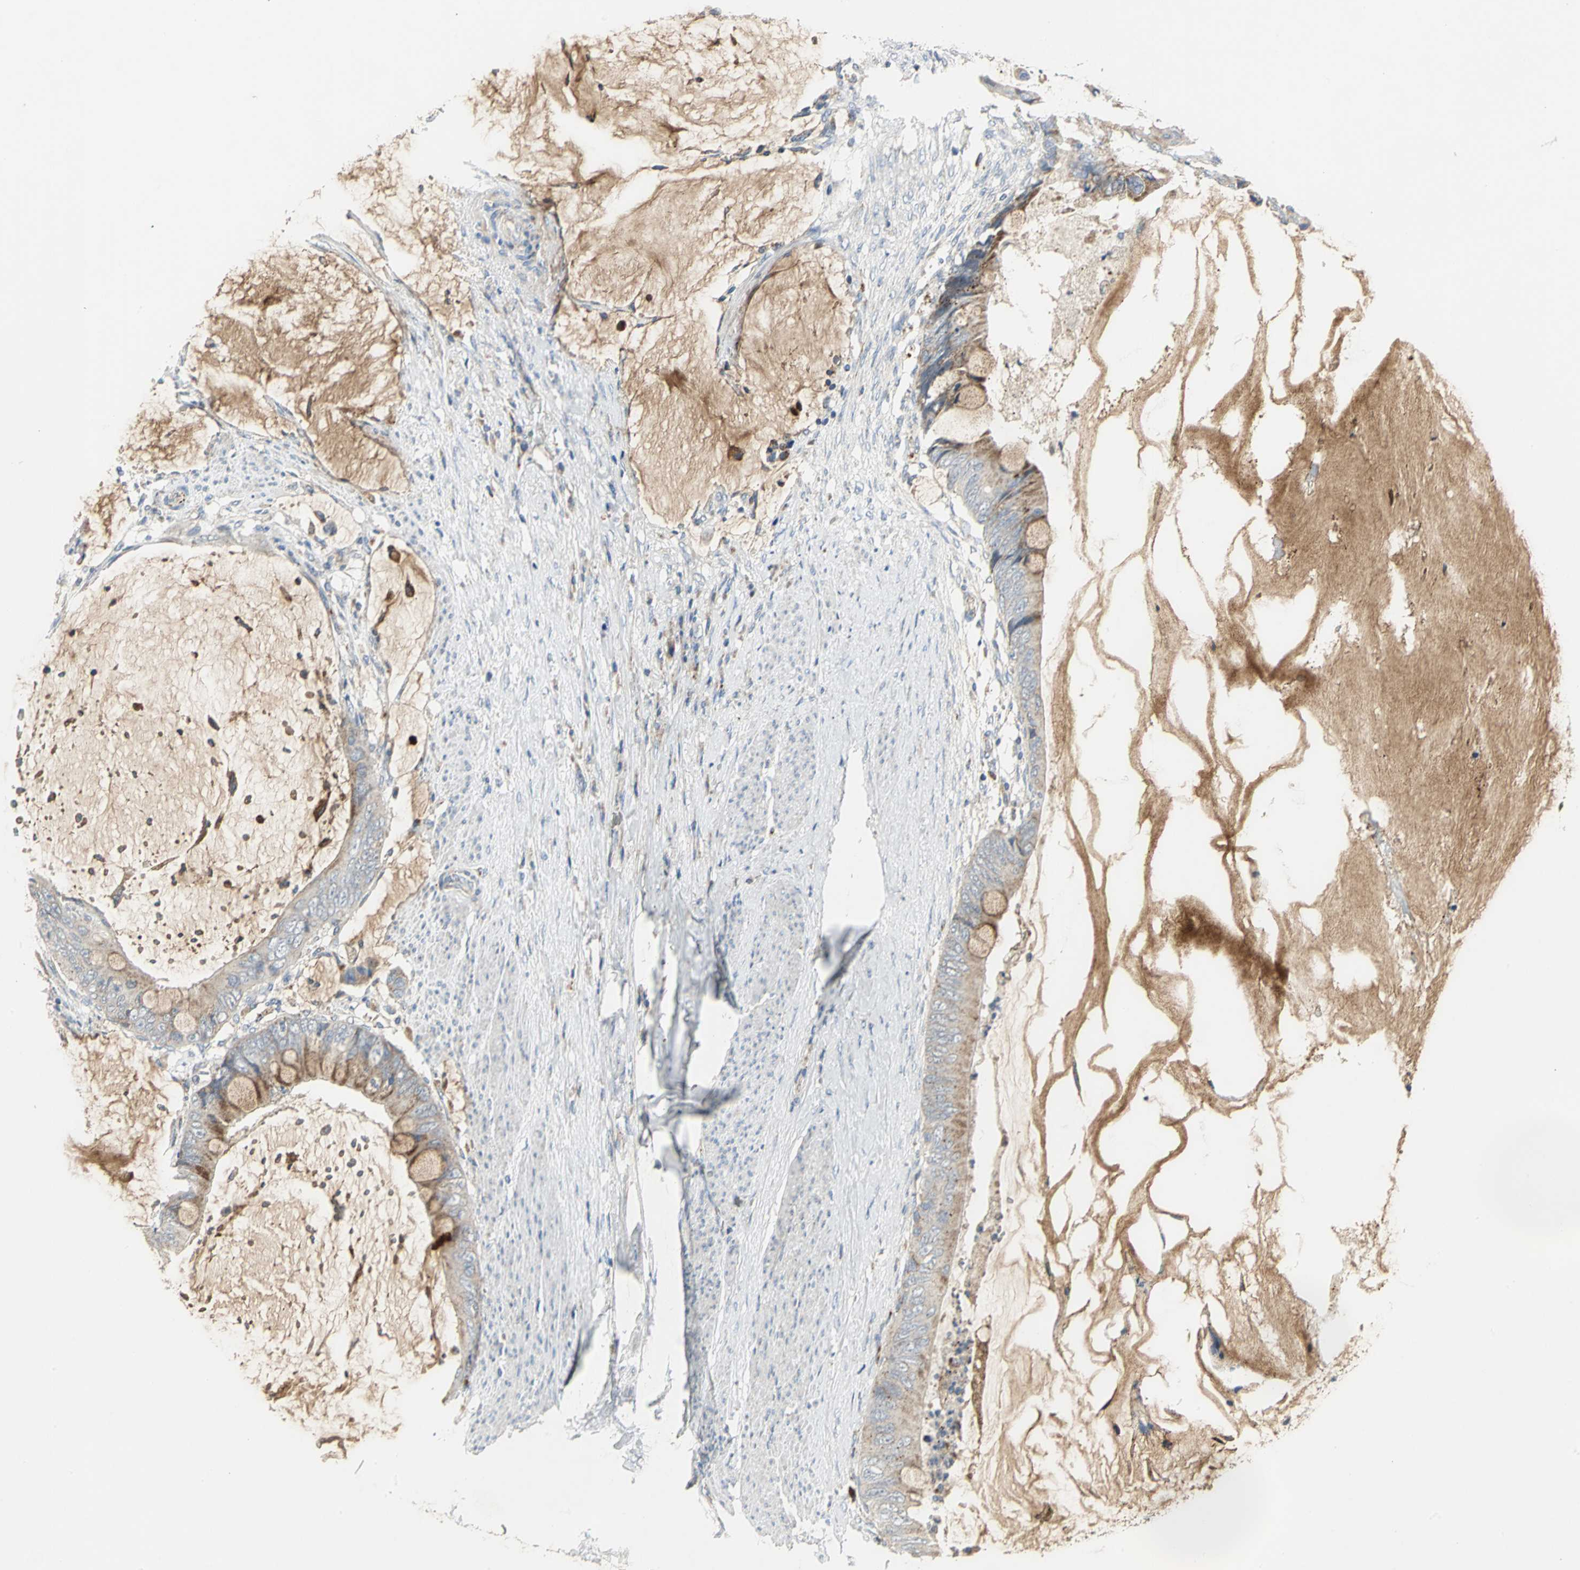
{"staining": {"intensity": "moderate", "quantity": "25%-75%", "location": "cytoplasmic/membranous"}, "tissue": "colorectal cancer", "cell_type": "Tumor cells", "image_type": "cancer", "snomed": [{"axis": "morphology", "description": "Normal tissue, NOS"}, {"axis": "morphology", "description": "Adenocarcinoma, NOS"}, {"axis": "topography", "description": "Rectum"}, {"axis": "topography", "description": "Peripheral nerve tissue"}], "caption": "Moderate cytoplasmic/membranous expression for a protein is seen in about 25%-75% of tumor cells of colorectal adenocarcinoma using immunohistochemistry (IHC).", "gene": "SPPL2B", "patient": {"sex": "female", "age": 77}}